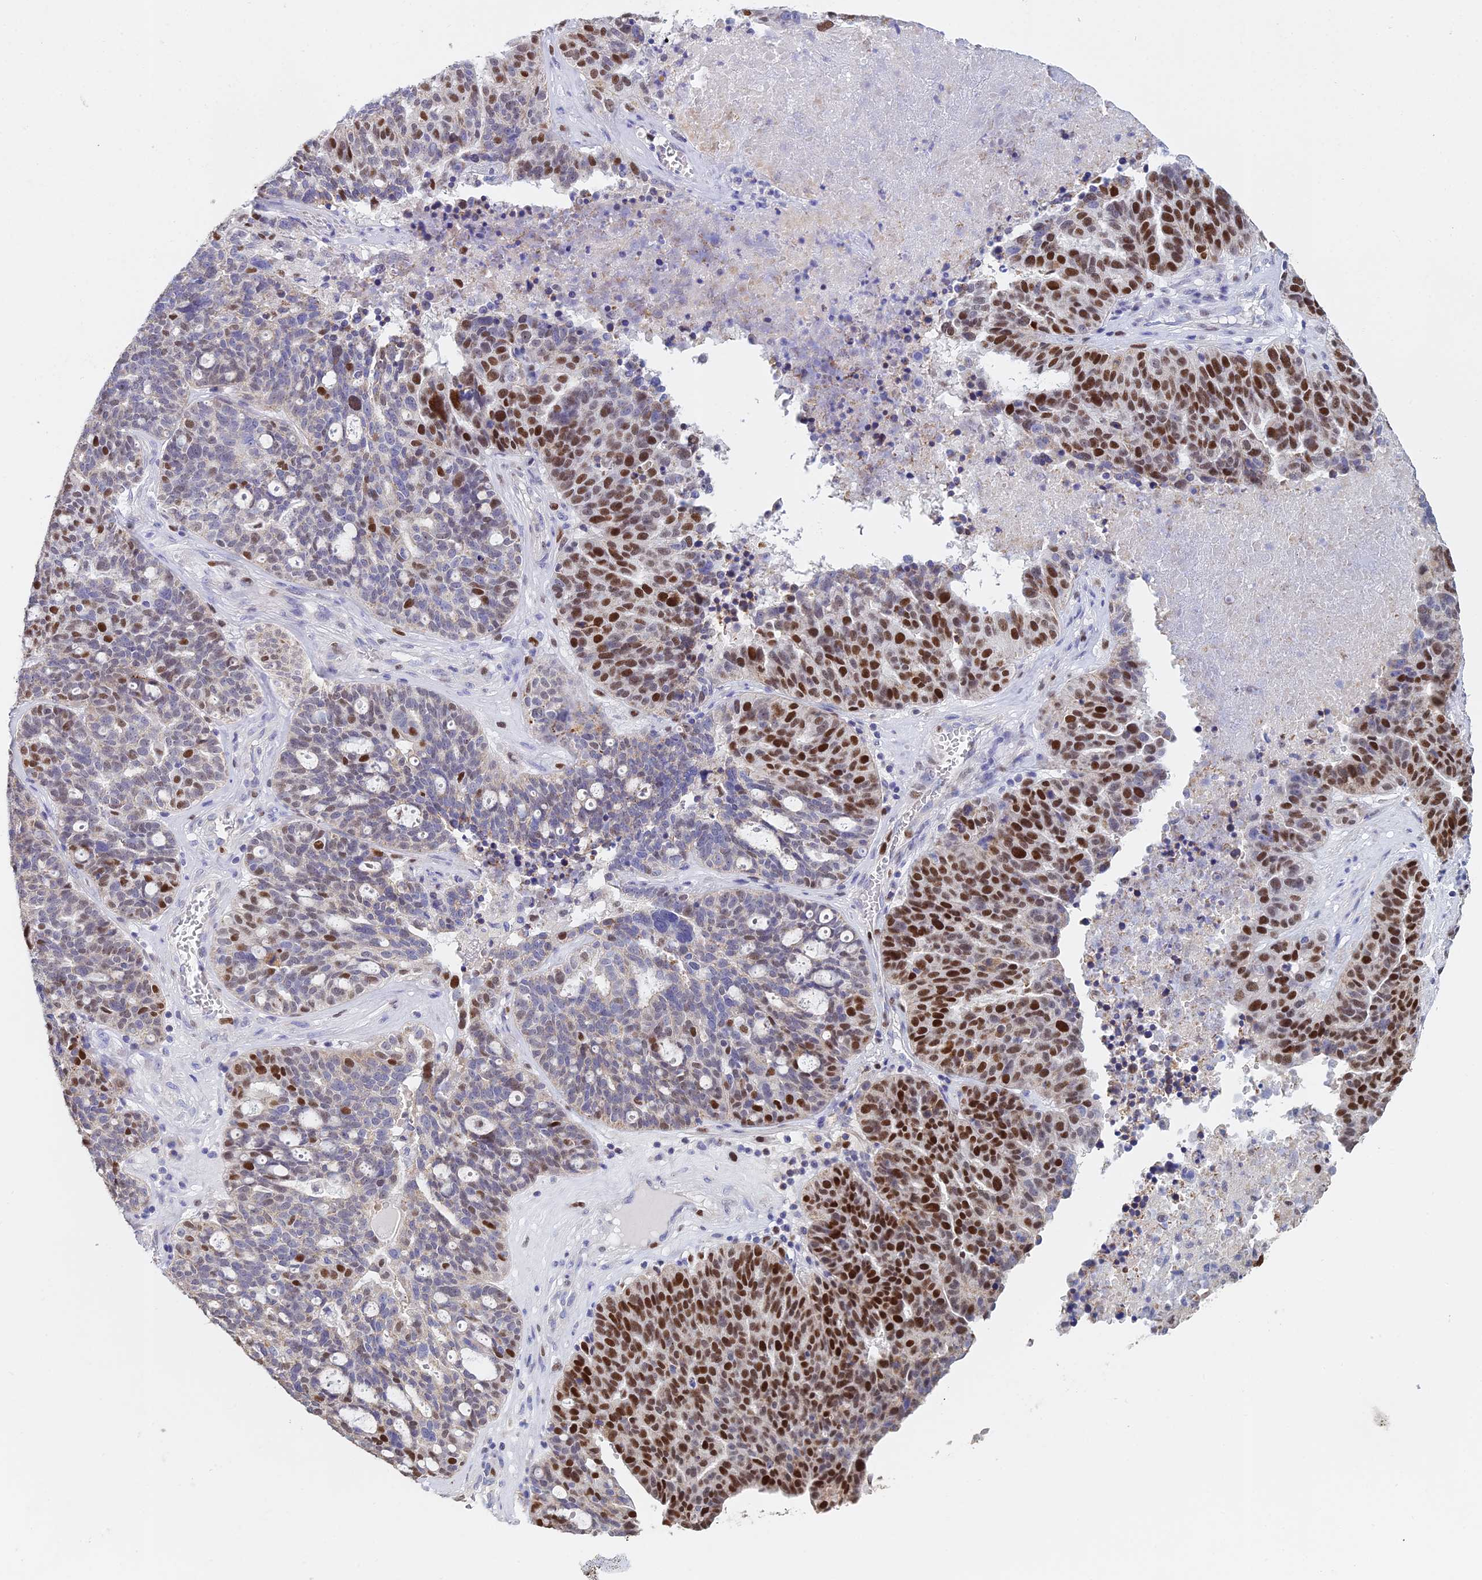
{"staining": {"intensity": "strong", "quantity": "25%-75%", "location": "nuclear"}, "tissue": "ovarian cancer", "cell_type": "Tumor cells", "image_type": "cancer", "snomed": [{"axis": "morphology", "description": "Cystadenocarcinoma, serous, NOS"}, {"axis": "topography", "description": "Ovary"}], "caption": "Human ovarian serous cystadenocarcinoma stained with a brown dye displays strong nuclear positive positivity in about 25%-75% of tumor cells.", "gene": "MCM2", "patient": {"sex": "female", "age": 59}}